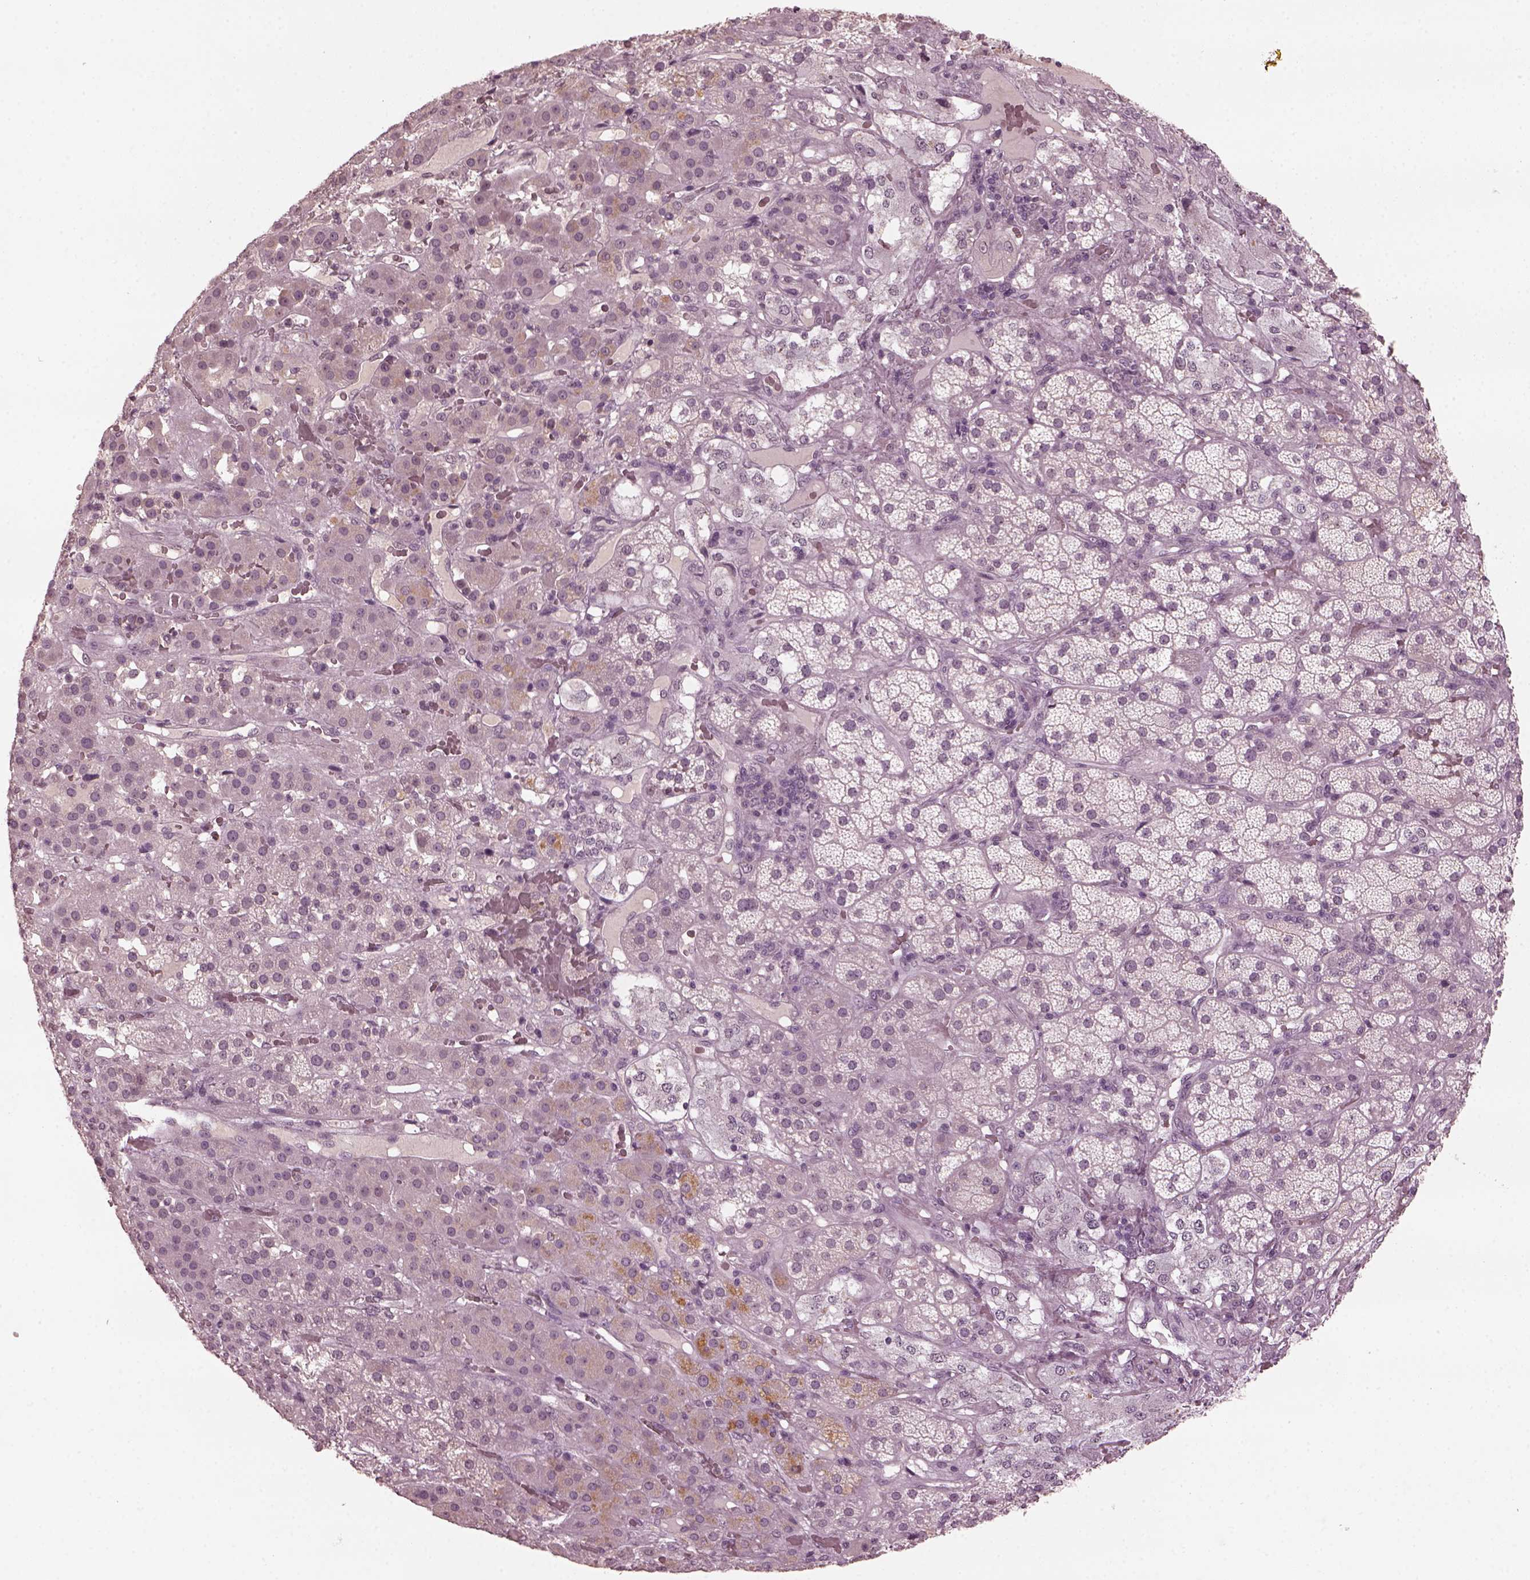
{"staining": {"intensity": "weak", "quantity": "<25%", "location": "cytoplasmic/membranous"}, "tissue": "adrenal gland", "cell_type": "Glandular cells", "image_type": "normal", "snomed": [{"axis": "morphology", "description": "Normal tissue, NOS"}, {"axis": "topography", "description": "Adrenal gland"}], "caption": "DAB immunohistochemical staining of unremarkable adrenal gland exhibits no significant positivity in glandular cells. (DAB IHC visualized using brightfield microscopy, high magnification).", "gene": "KRT79", "patient": {"sex": "male", "age": 57}}